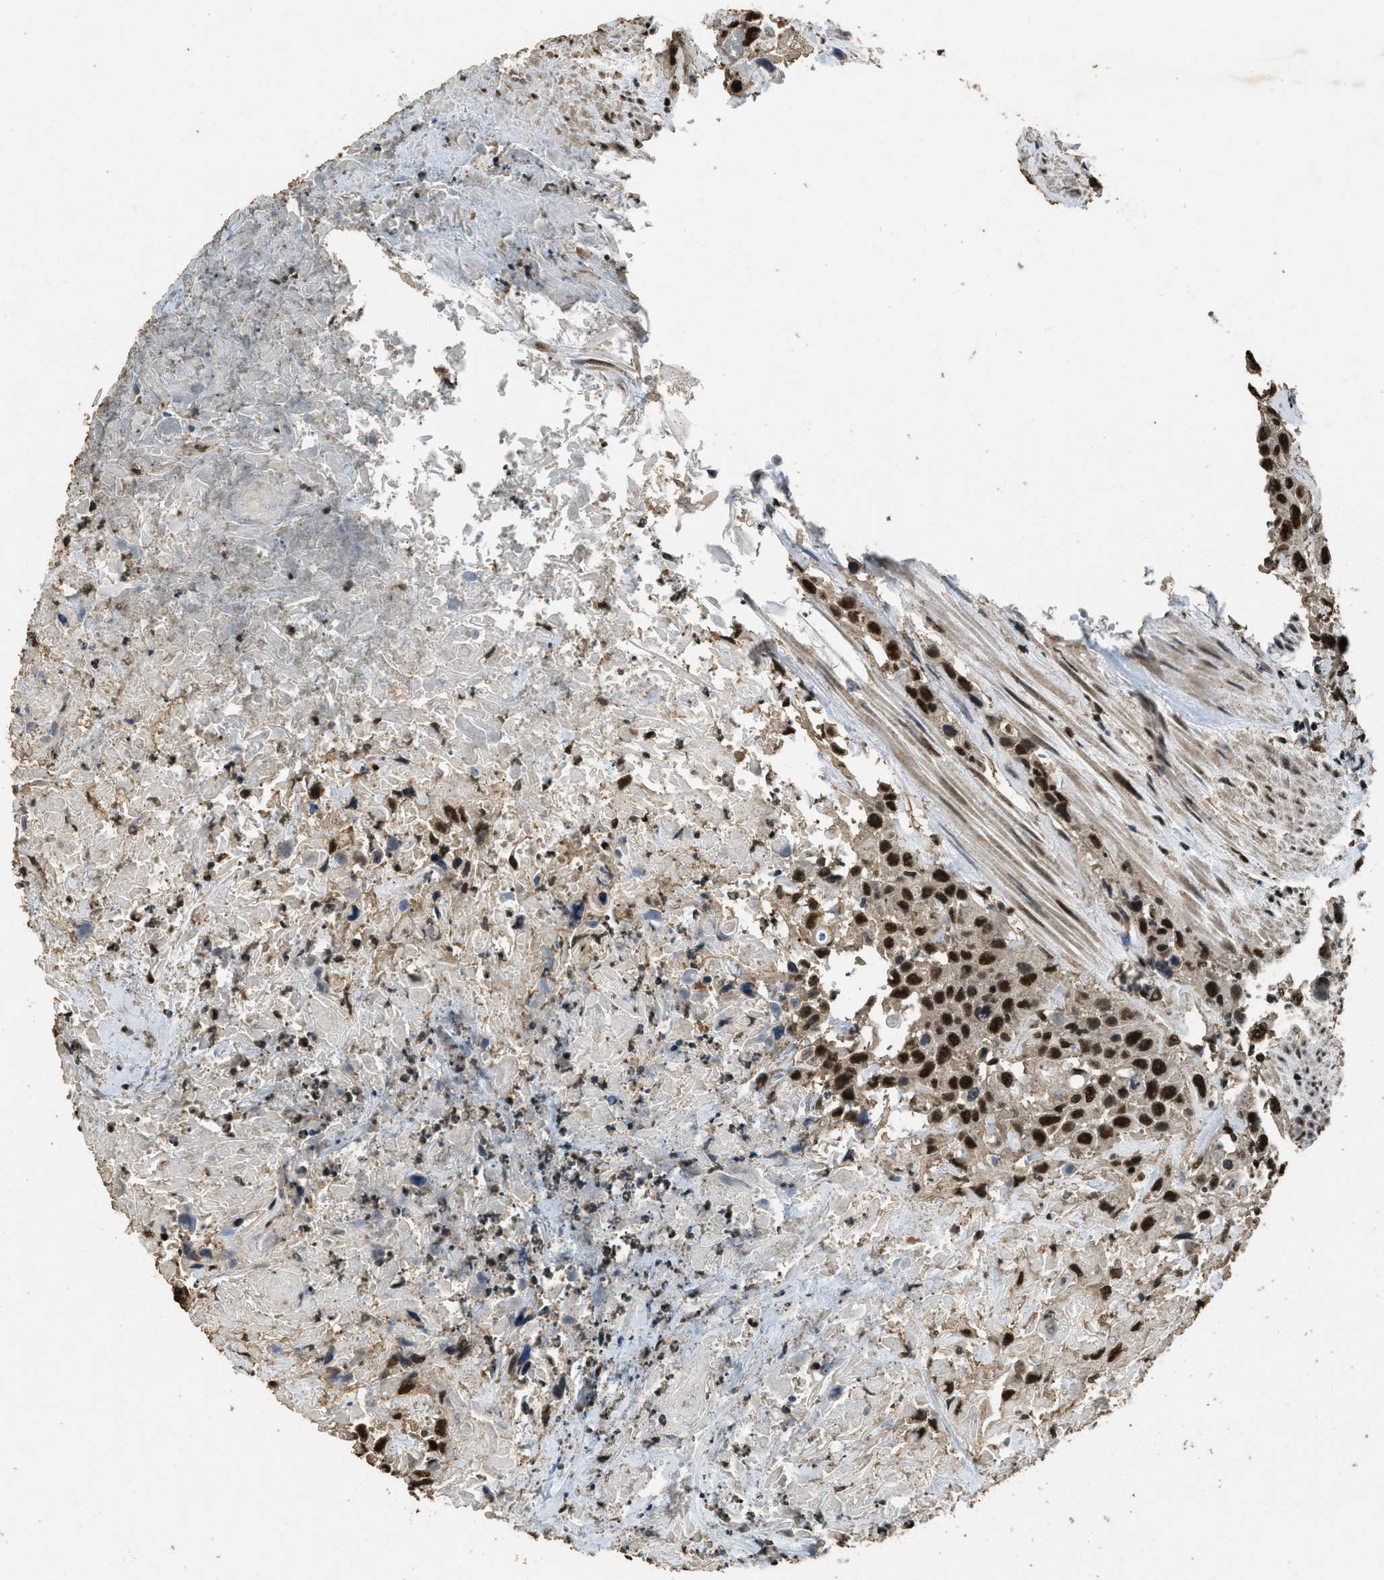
{"staining": {"intensity": "strong", "quantity": ">75%", "location": "nuclear"}, "tissue": "urothelial cancer", "cell_type": "Tumor cells", "image_type": "cancer", "snomed": [{"axis": "morphology", "description": "Urothelial carcinoma, High grade"}, {"axis": "topography", "description": "Urinary bladder"}], "caption": "A high amount of strong nuclear positivity is seen in about >75% of tumor cells in urothelial cancer tissue.", "gene": "MYB", "patient": {"sex": "female", "age": 84}}